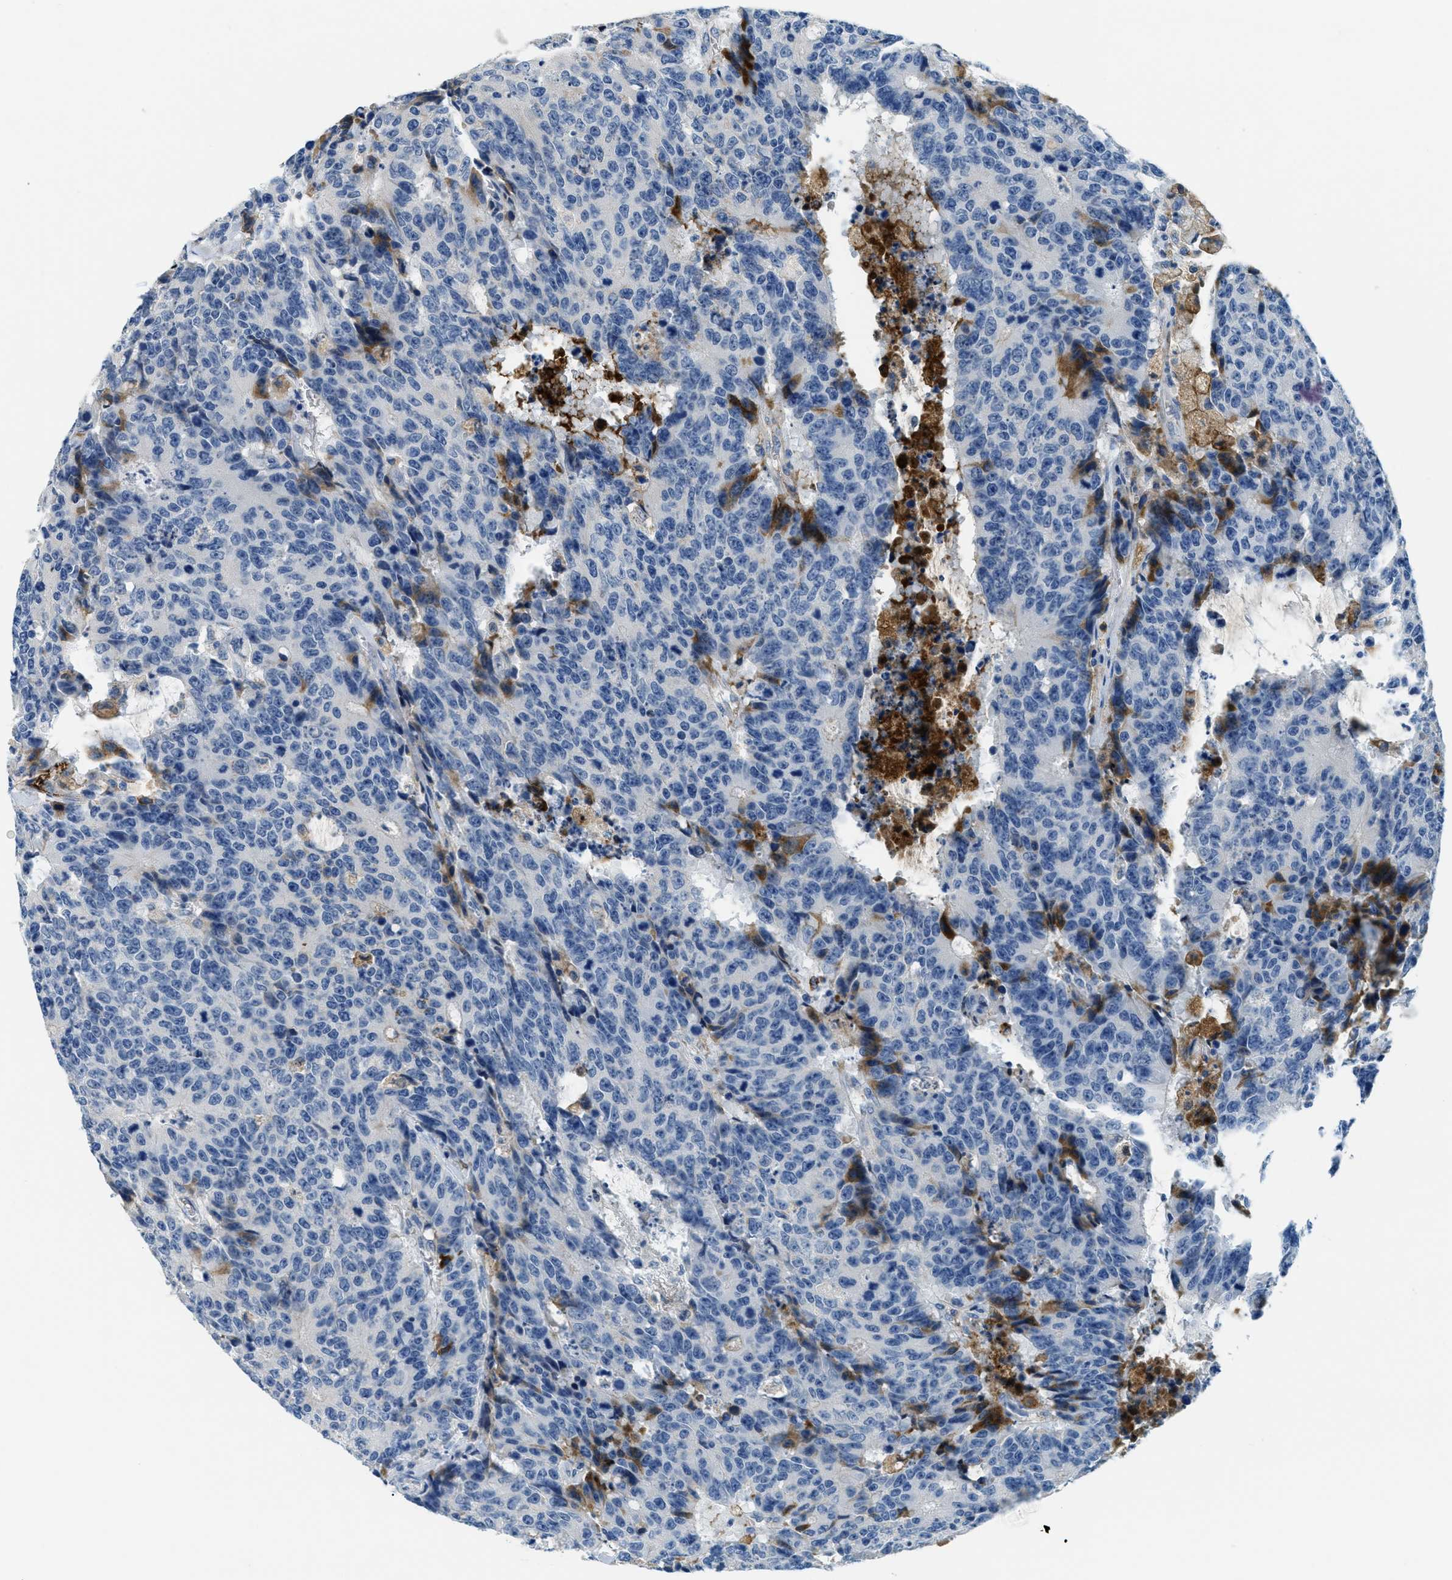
{"staining": {"intensity": "negative", "quantity": "none", "location": "none"}, "tissue": "colorectal cancer", "cell_type": "Tumor cells", "image_type": "cancer", "snomed": [{"axis": "morphology", "description": "Adenocarcinoma, NOS"}, {"axis": "topography", "description": "Colon"}], "caption": "The IHC histopathology image has no significant staining in tumor cells of adenocarcinoma (colorectal) tissue.", "gene": "A2M", "patient": {"sex": "female", "age": 86}}